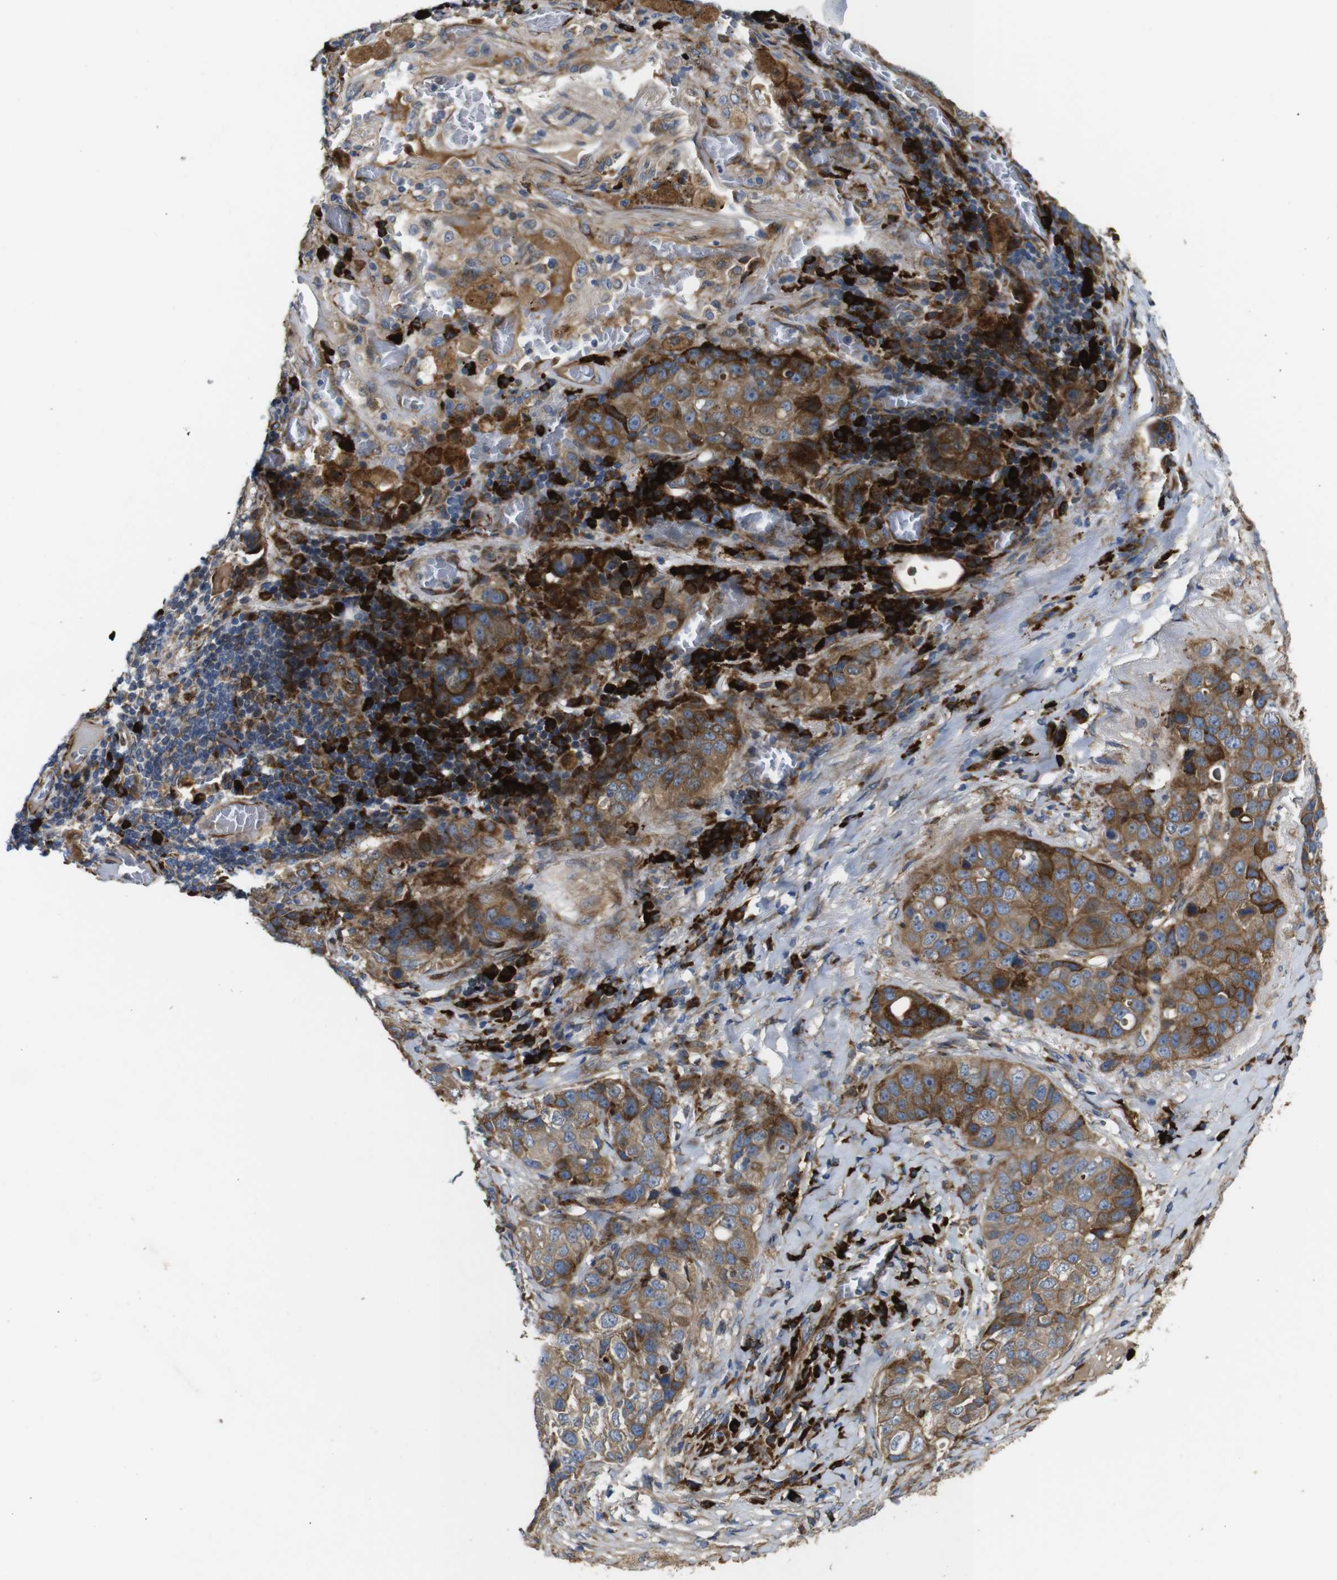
{"staining": {"intensity": "moderate", "quantity": ">75%", "location": "cytoplasmic/membranous"}, "tissue": "lung cancer", "cell_type": "Tumor cells", "image_type": "cancer", "snomed": [{"axis": "morphology", "description": "Squamous cell carcinoma, NOS"}, {"axis": "topography", "description": "Lung"}], "caption": "Approximately >75% of tumor cells in human lung cancer (squamous cell carcinoma) show moderate cytoplasmic/membranous protein staining as visualized by brown immunohistochemical staining.", "gene": "UBE2G2", "patient": {"sex": "male", "age": 57}}